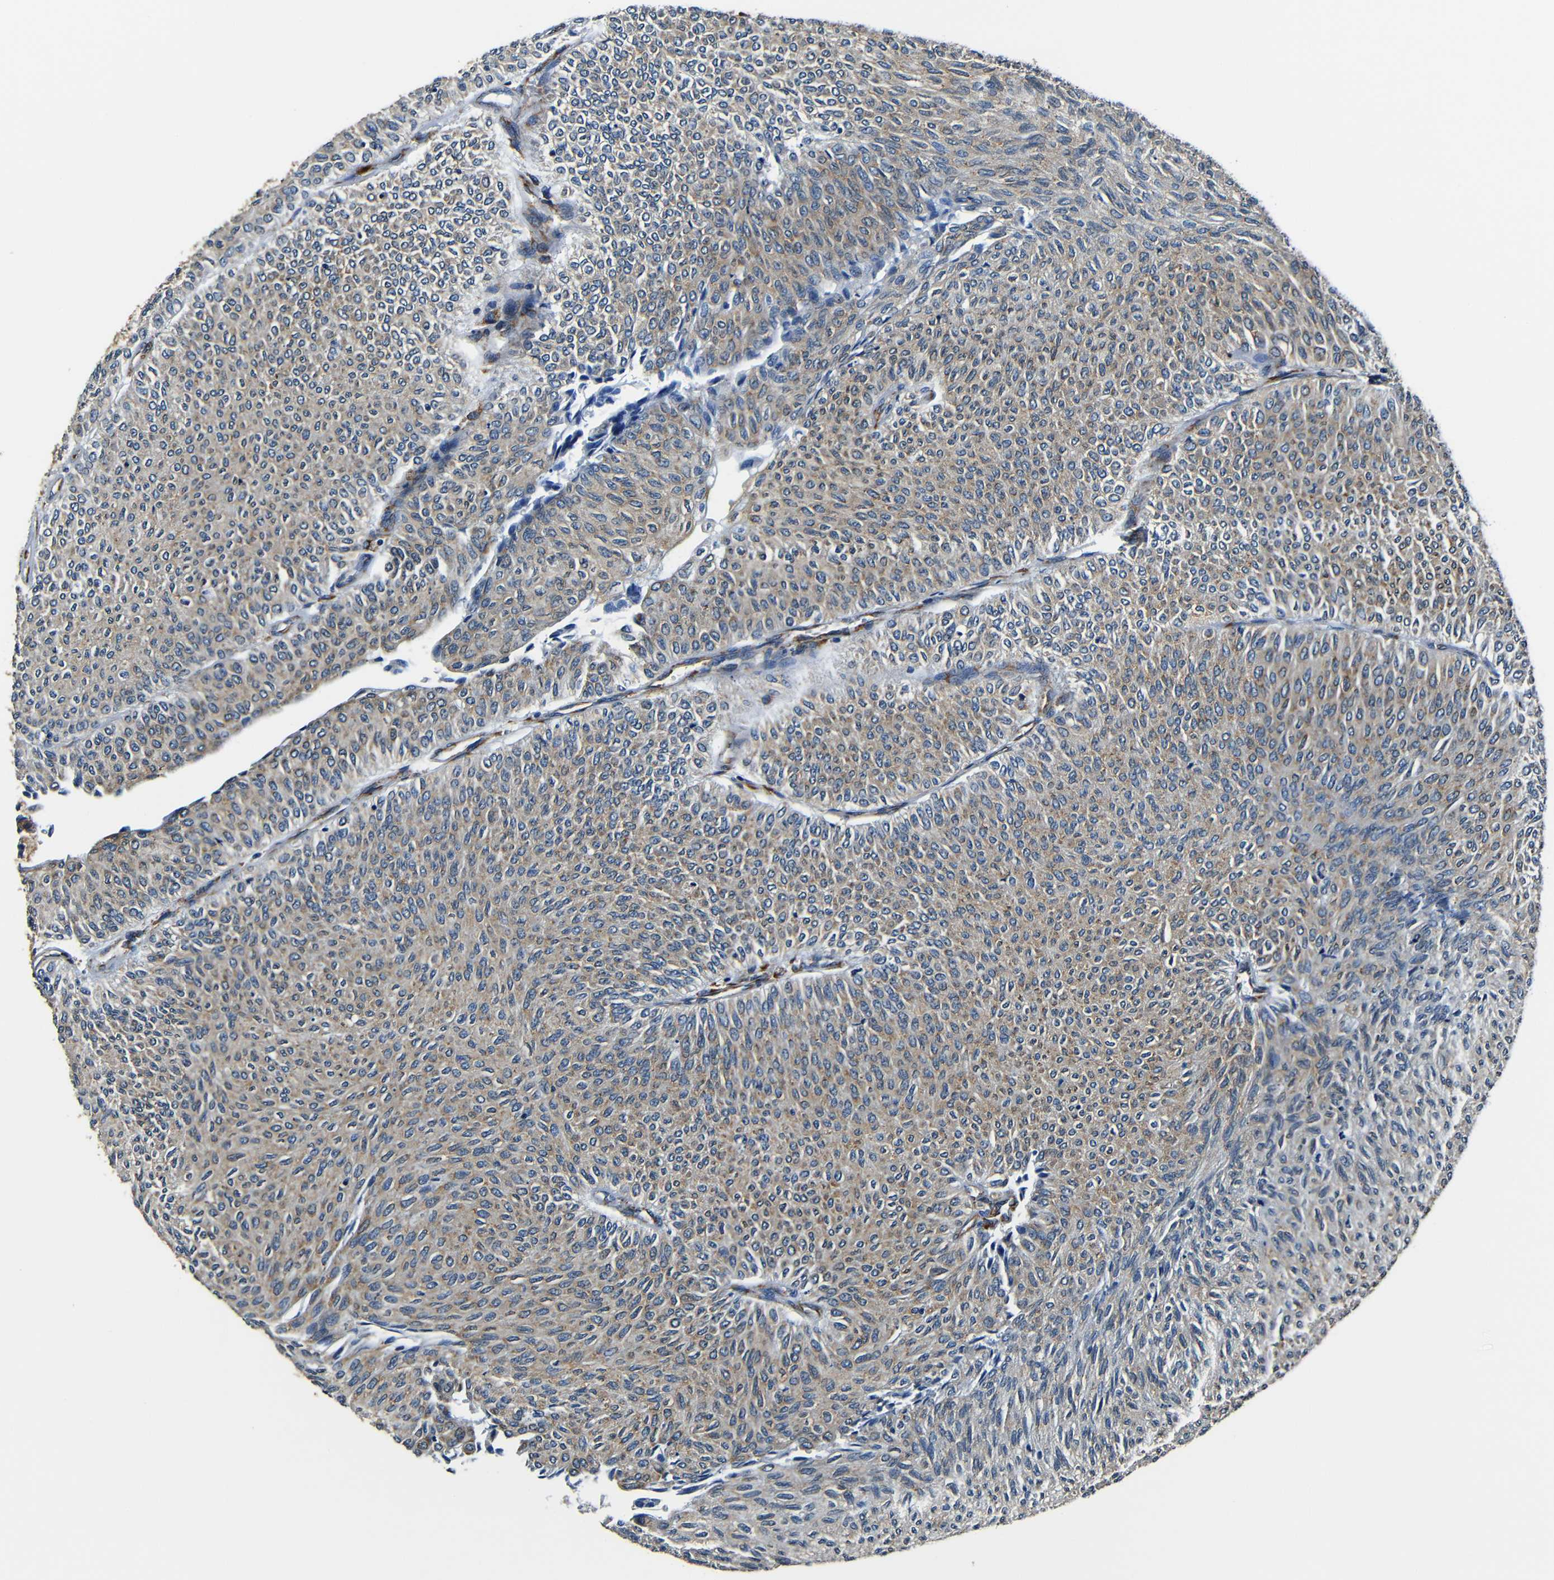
{"staining": {"intensity": "weak", "quantity": ">75%", "location": "cytoplasmic/membranous"}, "tissue": "urothelial cancer", "cell_type": "Tumor cells", "image_type": "cancer", "snomed": [{"axis": "morphology", "description": "Urothelial carcinoma, Low grade"}, {"axis": "topography", "description": "Urinary bladder"}], "caption": "DAB (3,3'-diaminobenzidine) immunohistochemical staining of urothelial cancer exhibits weak cytoplasmic/membranous protein staining in about >75% of tumor cells.", "gene": "RRBP1", "patient": {"sex": "male", "age": 78}}